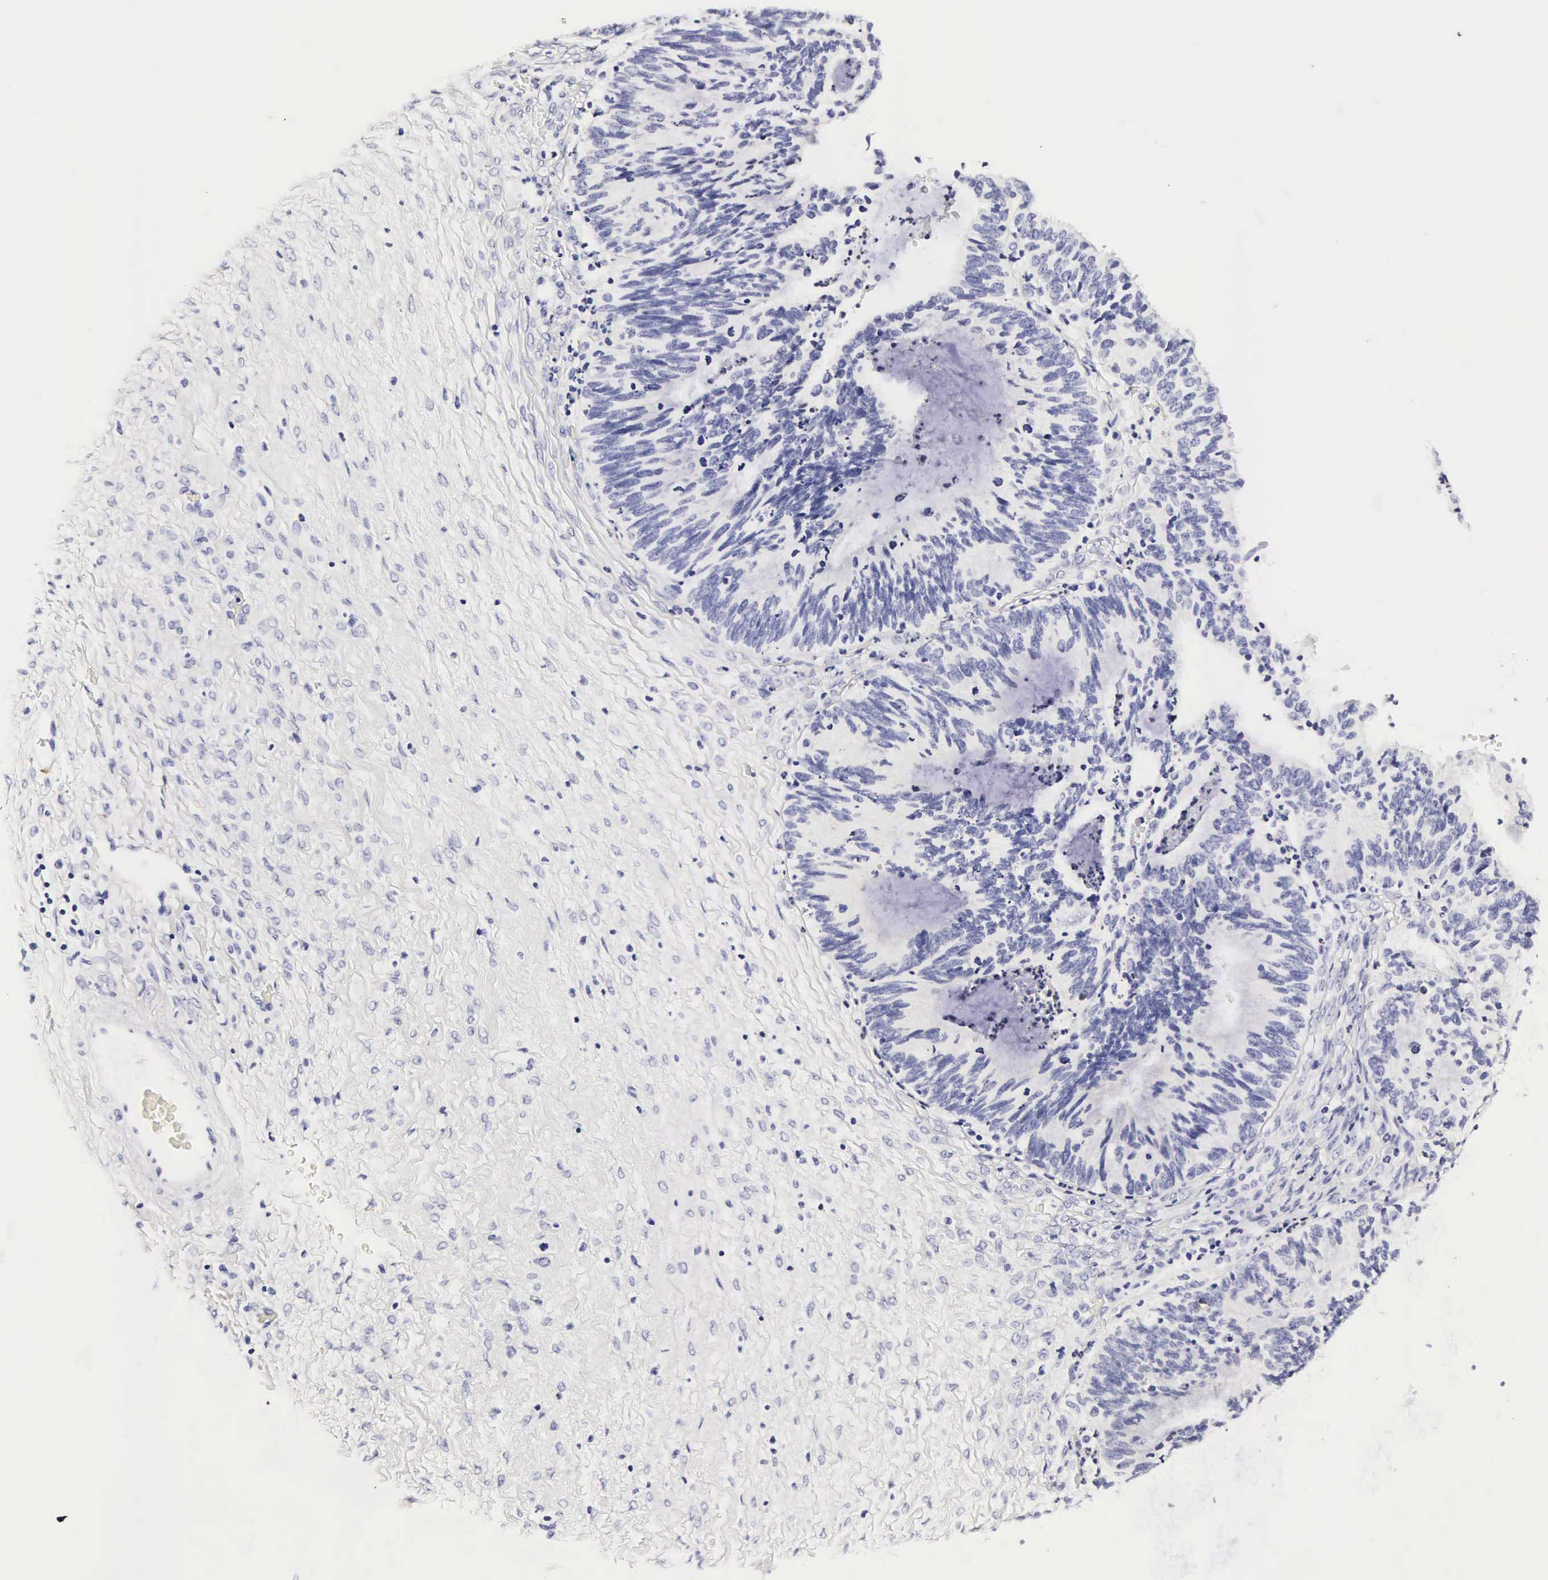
{"staining": {"intensity": "negative", "quantity": "none", "location": "none"}, "tissue": "ovarian cancer", "cell_type": "Tumor cells", "image_type": "cancer", "snomed": [{"axis": "morphology", "description": "Carcinoma, endometroid"}, {"axis": "topography", "description": "Ovary"}], "caption": "This photomicrograph is of ovarian cancer (endometroid carcinoma) stained with immunohistochemistry to label a protein in brown with the nuclei are counter-stained blue. There is no expression in tumor cells.", "gene": "RNASE6", "patient": {"sex": "female", "age": 52}}